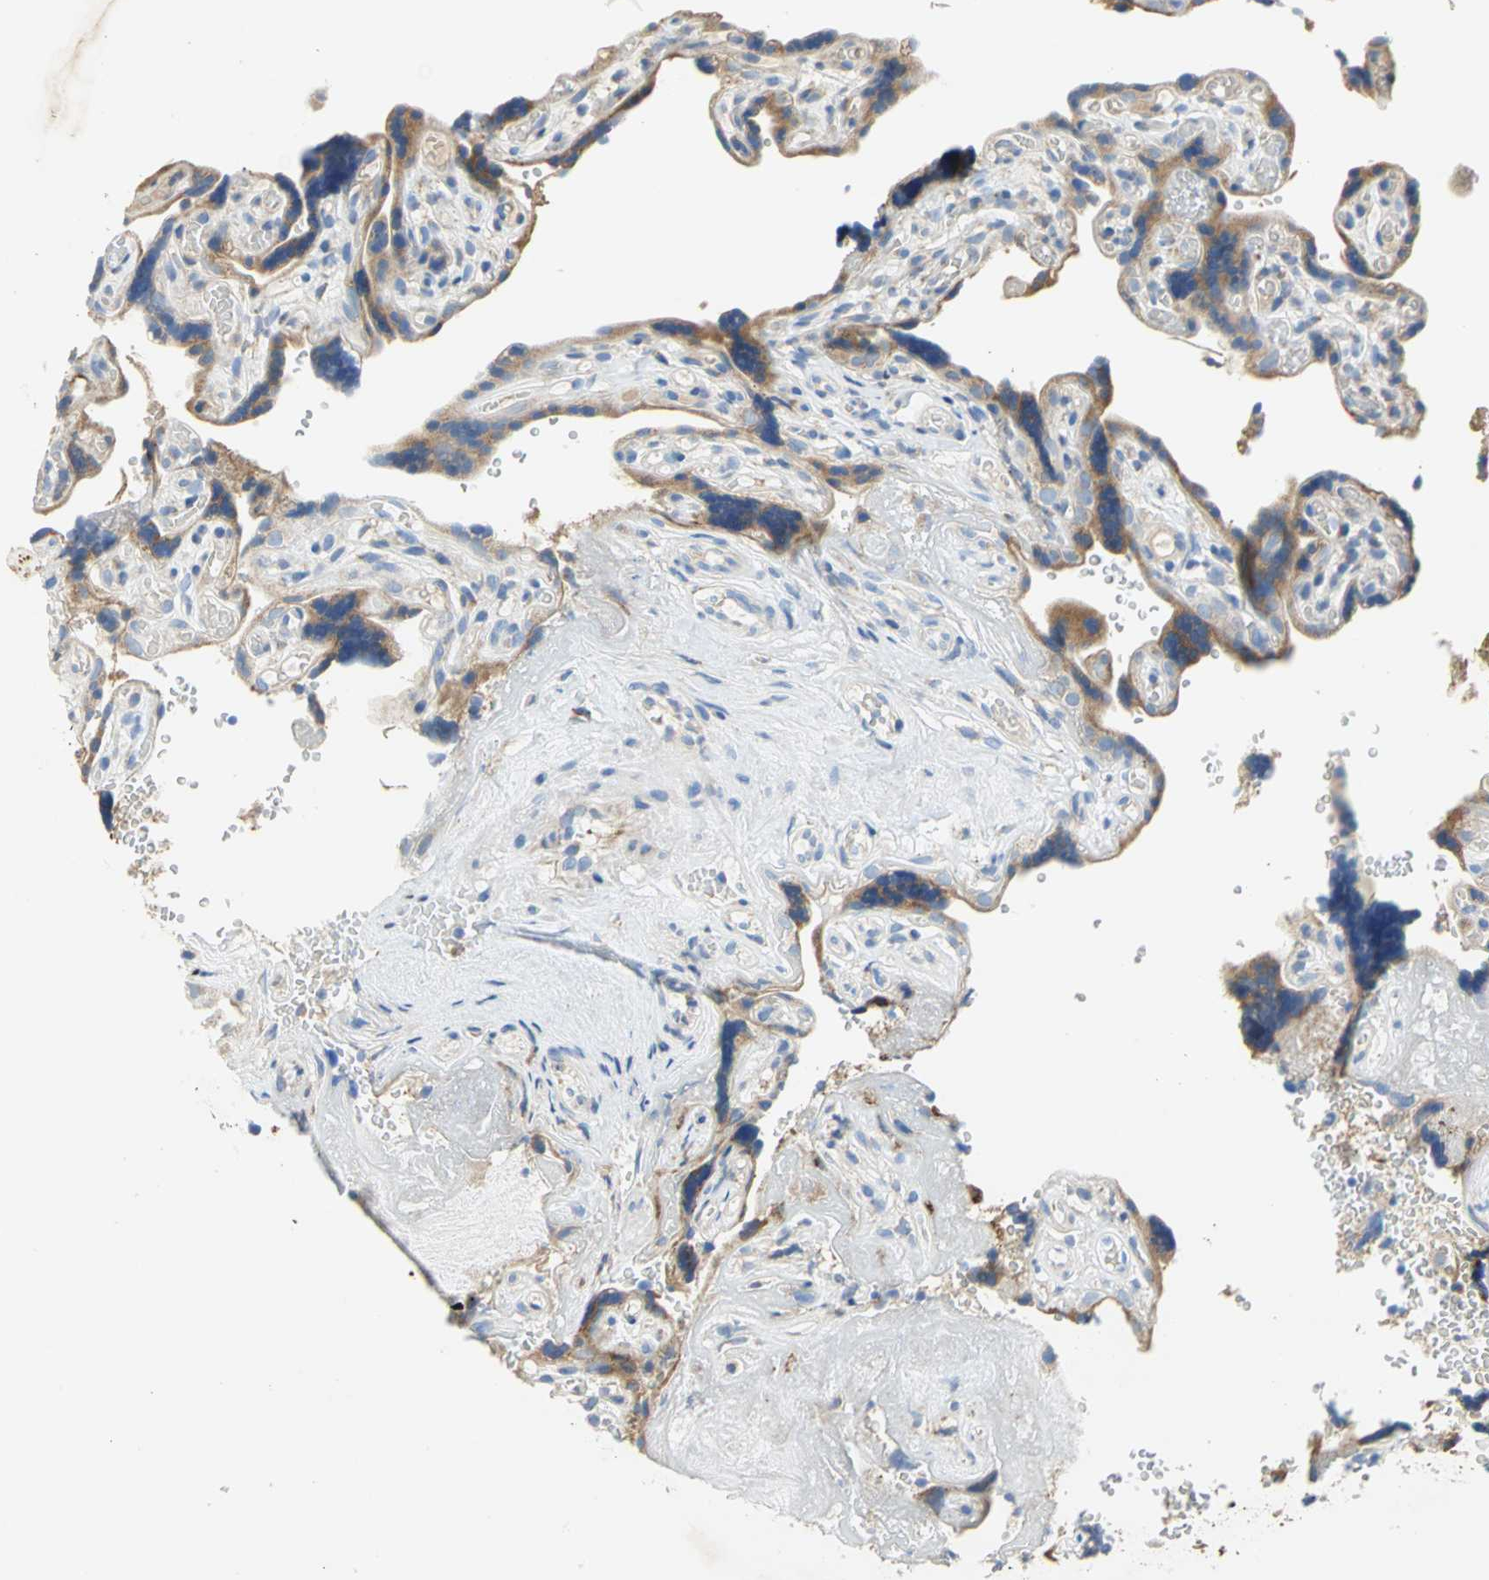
{"staining": {"intensity": "strong", "quantity": ">75%", "location": "cytoplasmic/membranous"}, "tissue": "placenta", "cell_type": "Trophoblastic cells", "image_type": "normal", "snomed": [{"axis": "morphology", "description": "Normal tissue, NOS"}, {"axis": "topography", "description": "Placenta"}], "caption": "Protein expression analysis of unremarkable human placenta reveals strong cytoplasmic/membranous positivity in about >75% of trophoblastic cells. (IHC, brightfield microscopy, high magnification).", "gene": "TULP4", "patient": {"sex": "female", "age": 30}}